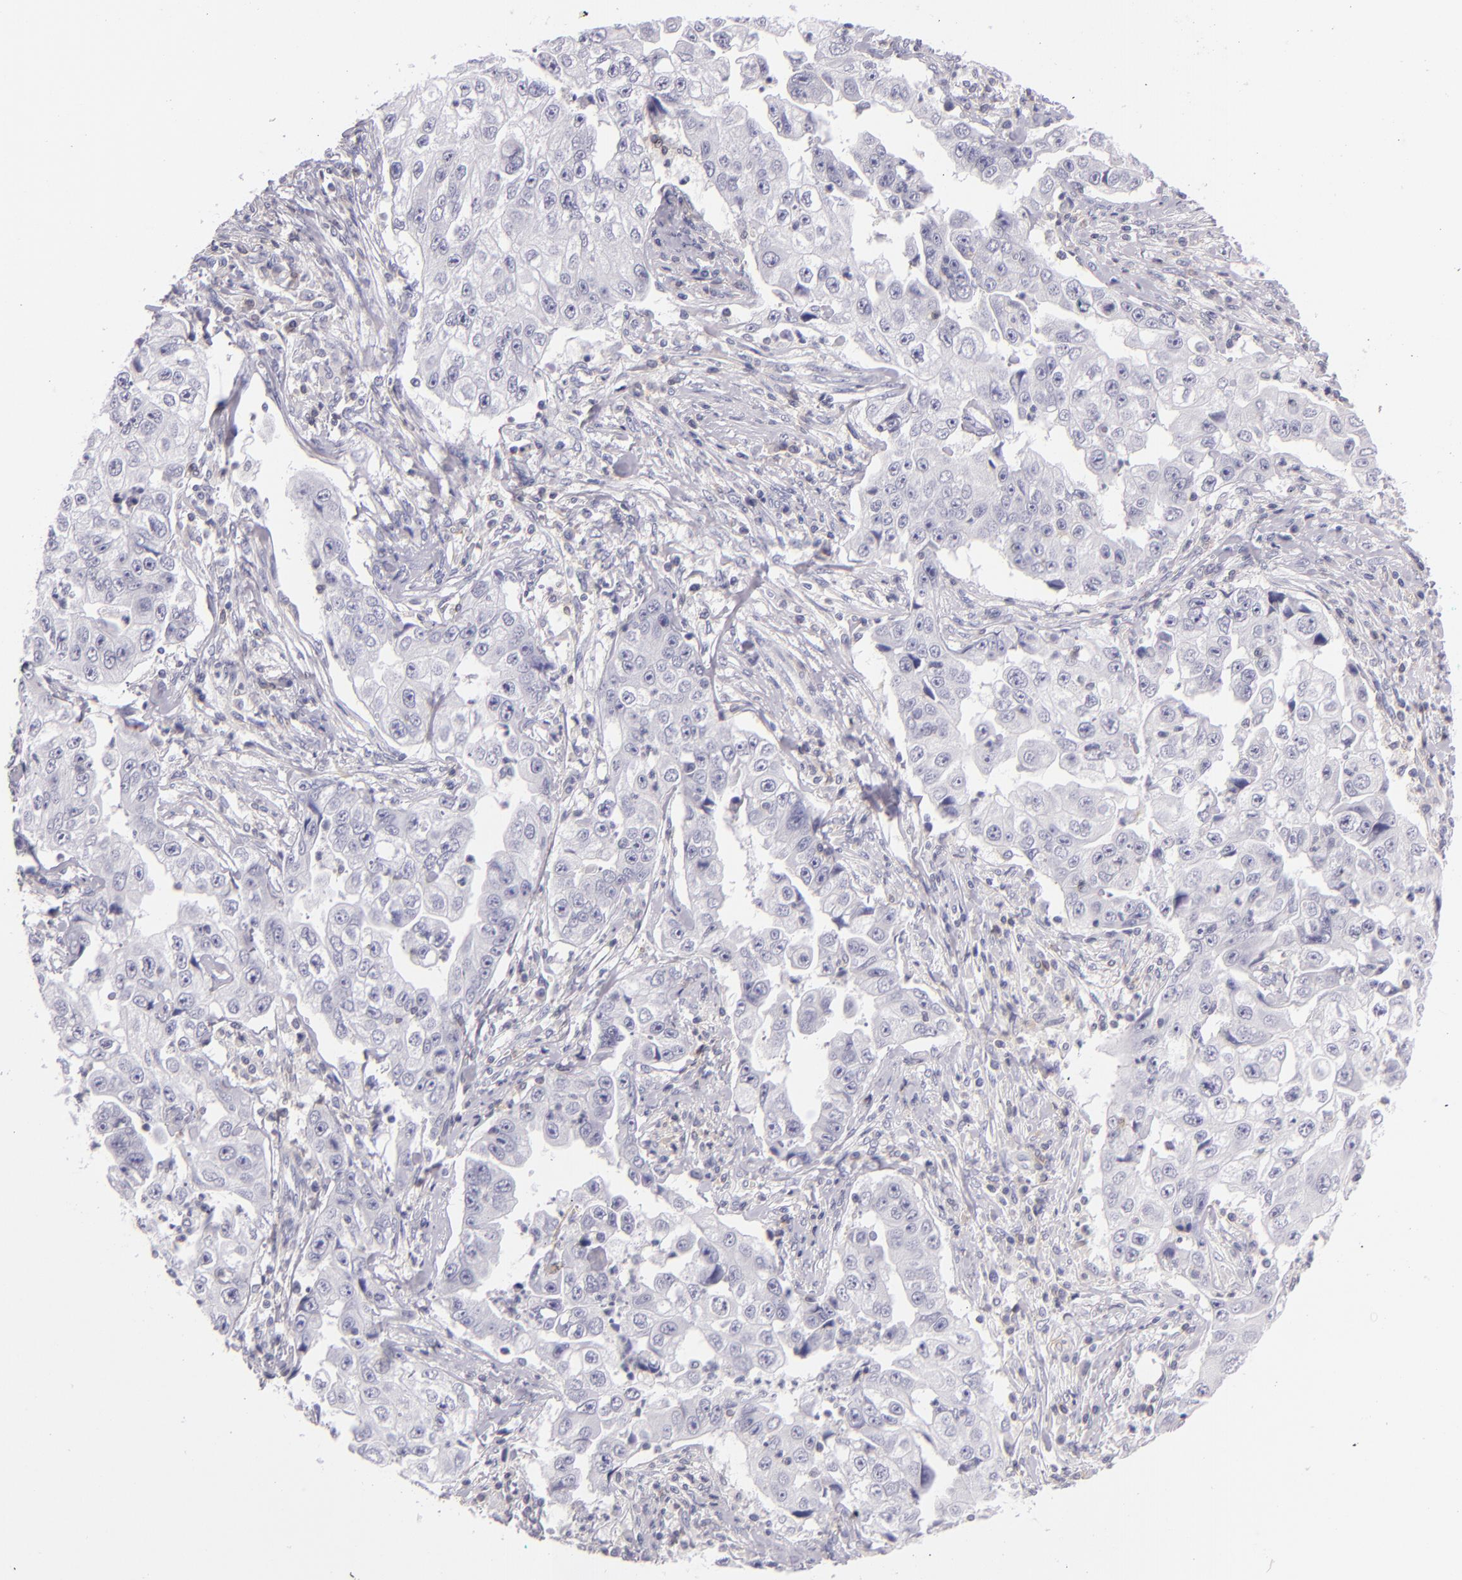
{"staining": {"intensity": "negative", "quantity": "none", "location": "none"}, "tissue": "lung cancer", "cell_type": "Tumor cells", "image_type": "cancer", "snomed": [{"axis": "morphology", "description": "Squamous cell carcinoma, NOS"}, {"axis": "topography", "description": "Lung"}], "caption": "A high-resolution histopathology image shows IHC staining of lung squamous cell carcinoma, which displays no significant staining in tumor cells. (Brightfield microscopy of DAB (3,3'-diaminobenzidine) IHC at high magnification).", "gene": "CD48", "patient": {"sex": "male", "age": 64}}